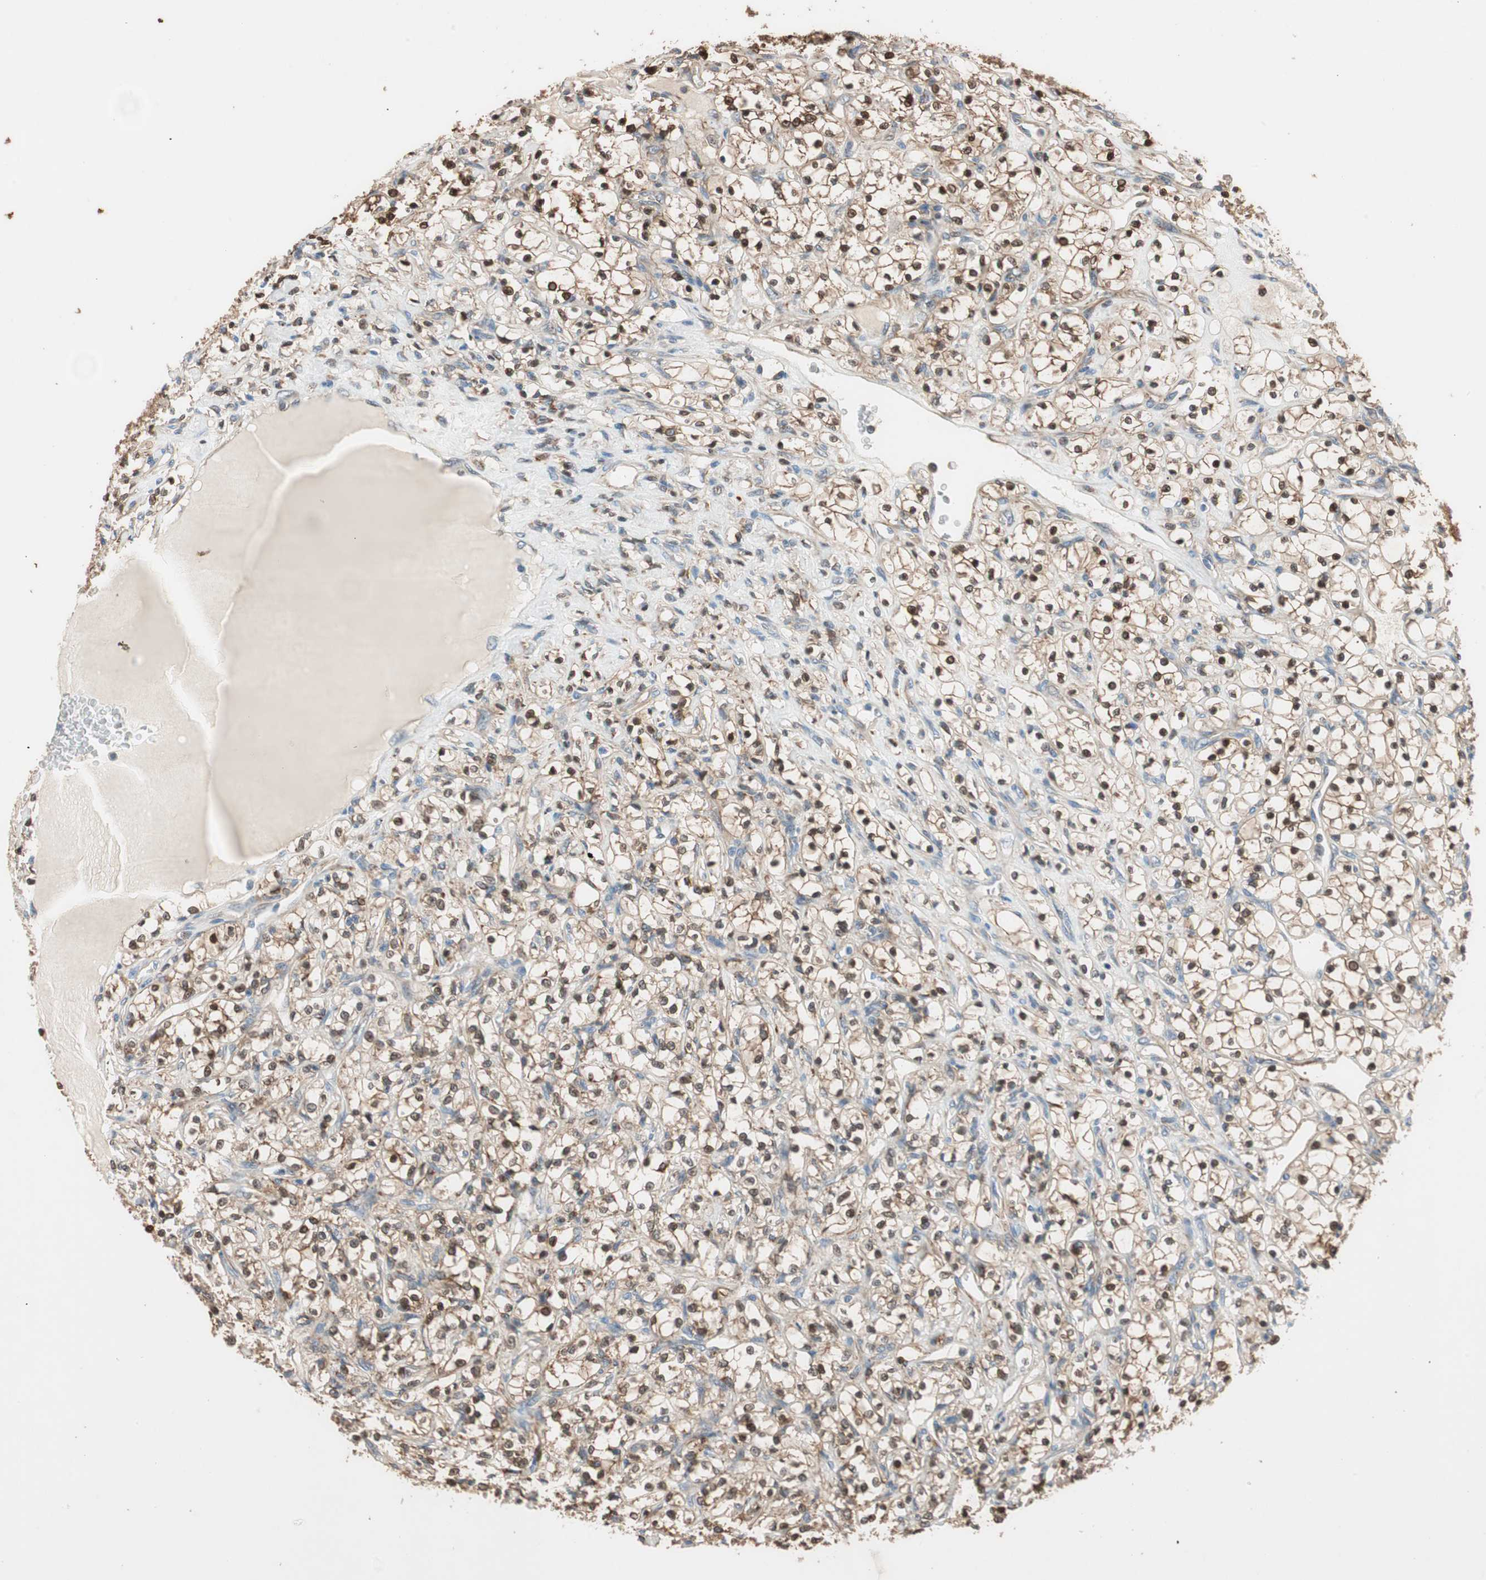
{"staining": {"intensity": "weak", "quantity": ">75%", "location": "cytoplasmic/membranous,nuclear"}, "tissue": "renal cancer", "cell_type": "Tumor cells", "image_type": "cancer", "snomed": [{"axis": "morphology", "description": "Adenocarcinoma, NOS"}, {"axis": "topography", "description": "Kidney"}], "caption": "Human adenocarcinoma (renal) stained with a brown dye demonstrates weak cytoplasmic/membranous and nuclear positive expression in approximately >75% of tumor cells.", "gene": "PIK3R3", "patient": {"sex": "female", "age": 69}}